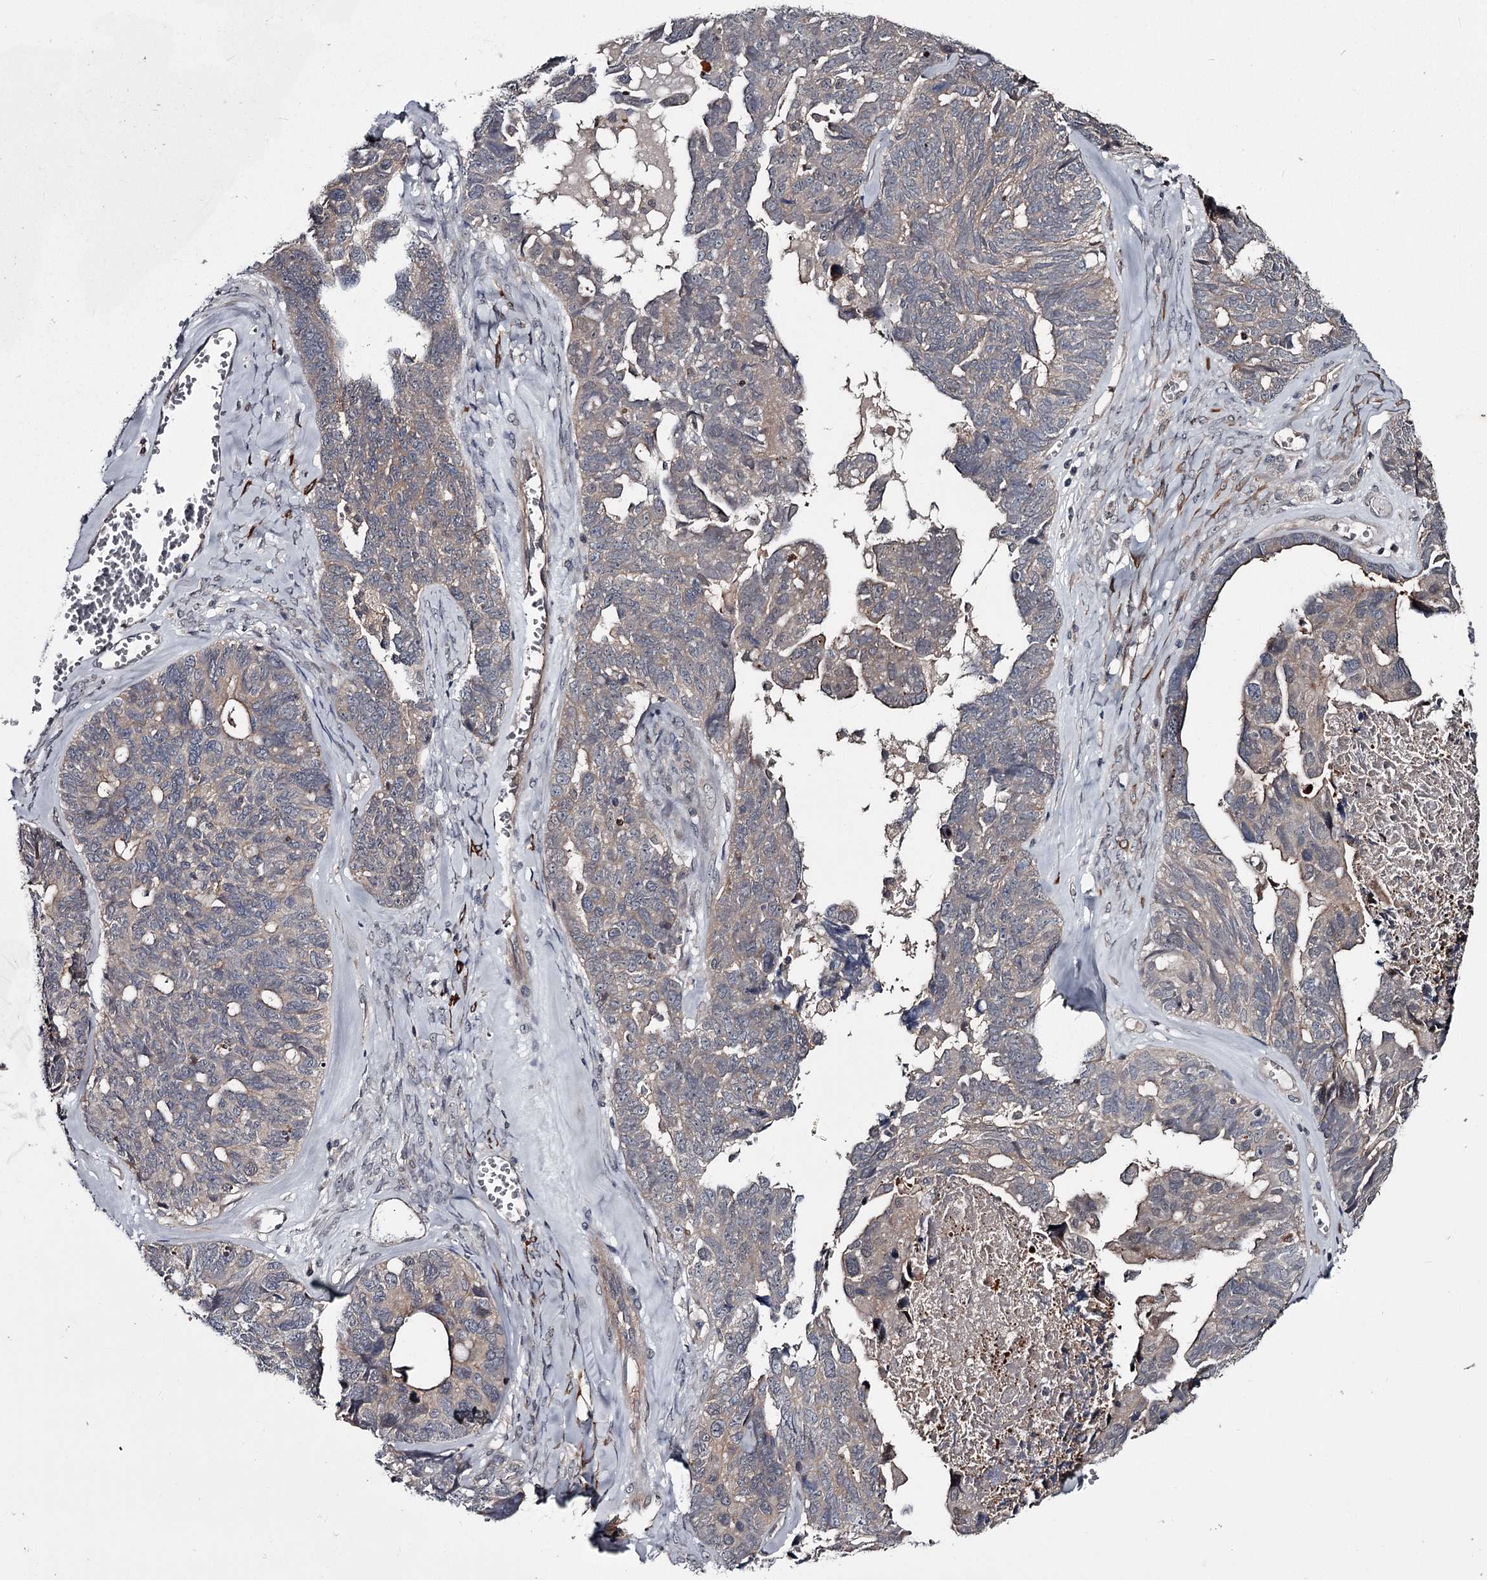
{"staining": {"intensity": "weak", "quantity": "<25%", "location": "cytoplasmic/membranous"}, "tissue": "ovarian cancer", "cell_type": "Tumor cells", "image_type": "cancer", "snomed": [{"axis": "morphology", "description": "Cystadenocarcinoma, serous, NOS"}, {"axis": "topography", "description": "Ovary"}], "caption": "Human ovarian cancer (serous cystadenocarcinoma) stained for a protein using IHC exhibits no positivity in tumor cells.", "gene": "DAO", "patient": {"sex": "female", "age": 79}}